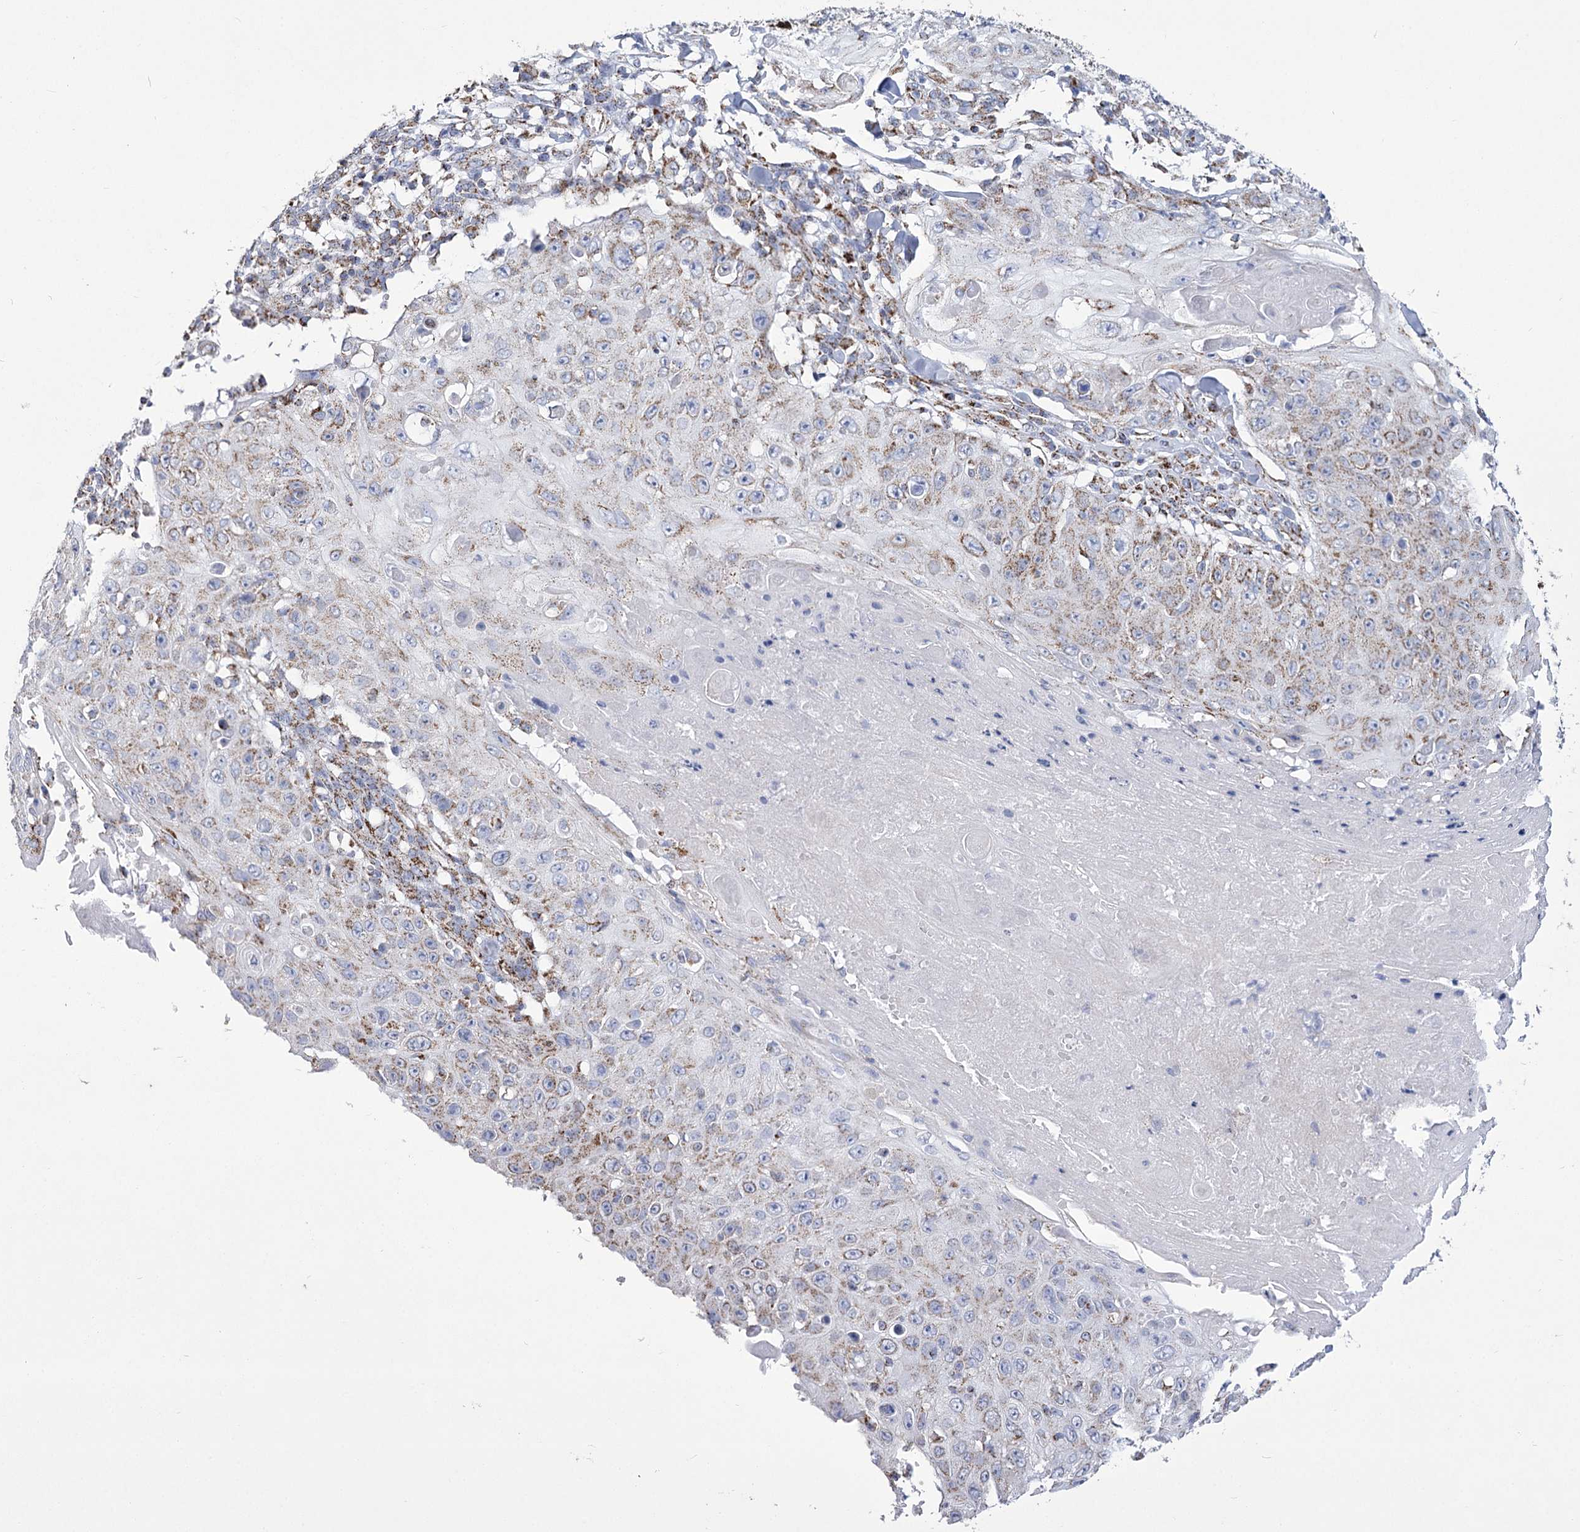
{"staining": {"intensity": "weak", "quantity": "25%-75%", "location": "cytoplasmic/membranous"}, "tissue": "skin cancer", "cell_type": "Tumor cells", "image_type": "cancer", "snomed": [{"axis": "morphology", "description": "Squamous cell carcinoma, NOS"}, {"axis": "topography", "description": "Skin"}], "caption": "Immunohistochemistry (IHC) image of neoplastic tissue: skin cancer (squamous cell carcinoma) stained using immunohistochemistry exhibits low levels of weak protein expression localized specifically in the cytoplasmic/membranous of tumor cells, appearing as a cytoplasmic/membranous brown color.", "gene": "PDHB", "patient": {"sex": "male", "age": 86}}